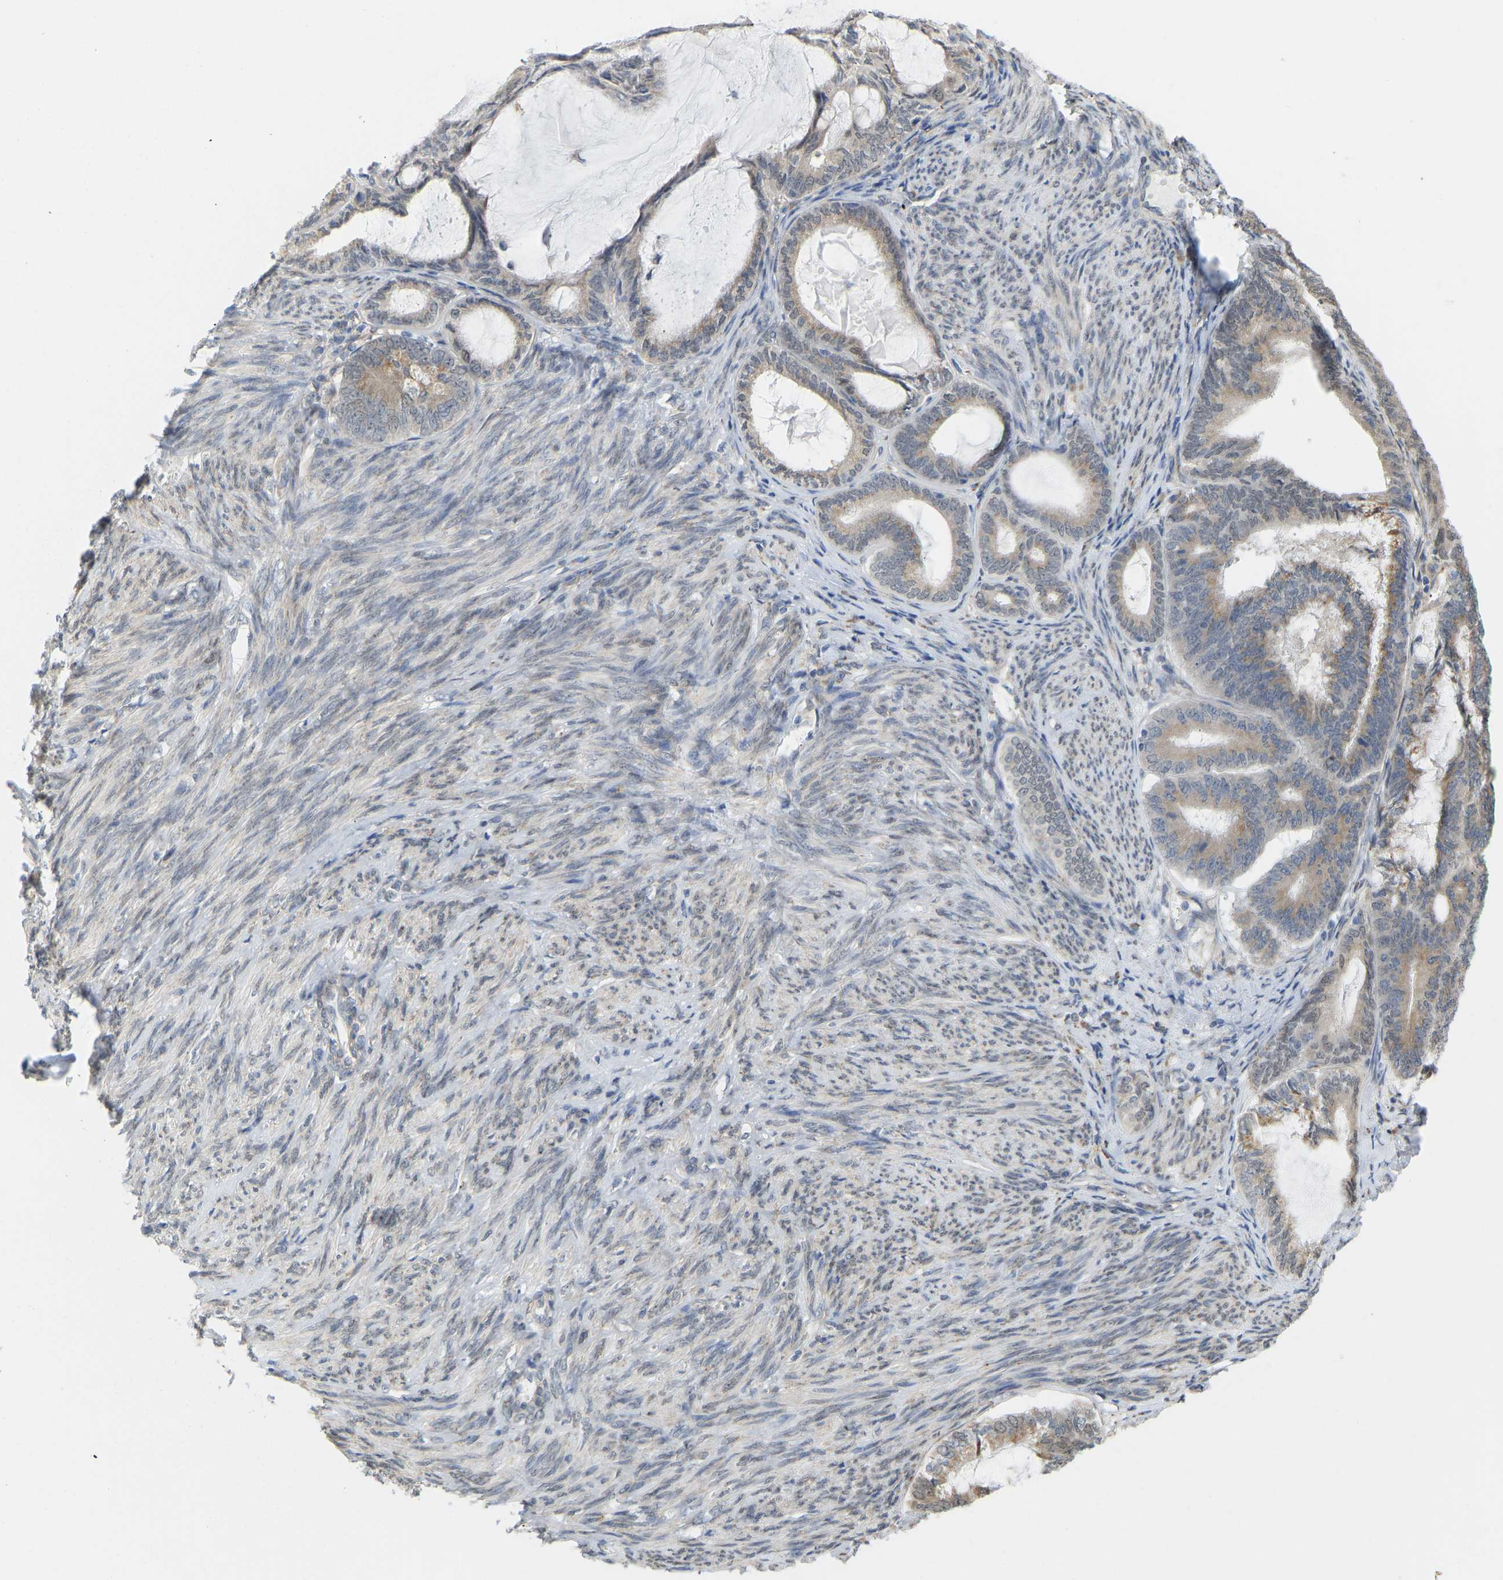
{"staining": {"intensity": "moderate", "quantity": ">75%", "location": "cytoplasmic/membranous"}, "tissue": "endometrial cancer", "cell_type": "Tumor cells", "image_type": "cancer", "snomed": [{"axis": "morphology", "description": "Adenocarcinoma, NOS"}, {"axis": "topography", "description": "Endometrium"}], "caption": "The micrograph shows immunohistochemical staining of adenocarcinoma (endometrial). There is moderate cytoplasmic/membranous positivity is seen in about >75% of tumor cells.", "gene": "BEND3", "patient": {"sex": "female", "age": 86}}